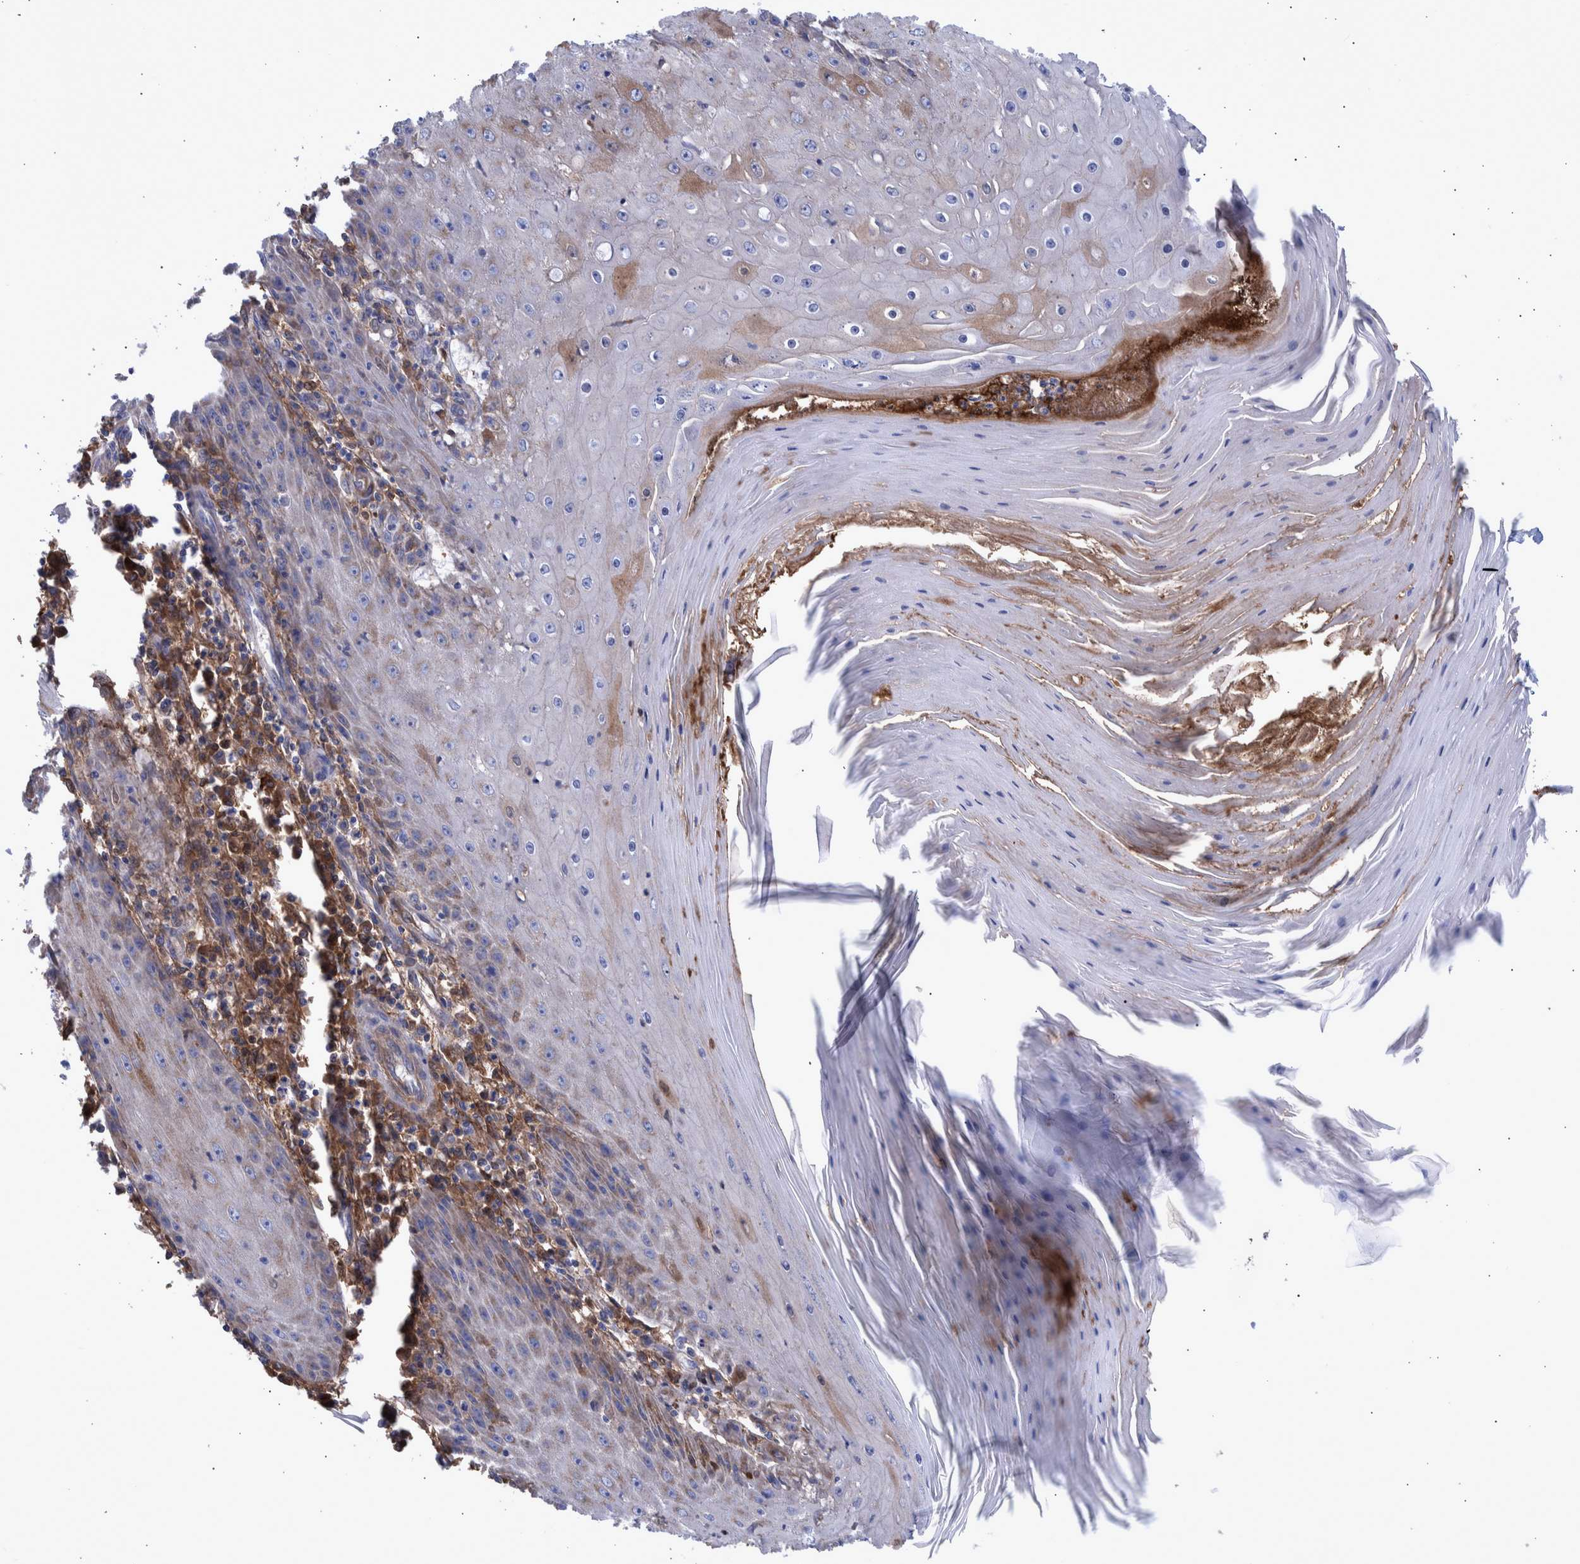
{"staining": {"intensity": "weak", "quantity": "<25%", "location": "cytoplasmic/membranous"}, "tissue": "skin cancer", "cell_type": "Tumor cells", "image_type": "cancer", "snomed": [{"axis": "morphology", "description": "Squamous cell carcinoma, NOS"}, {"axis": "topography", "description": "Skin"}], "caption": "A high-resolution image shows IHC staining of skin cancer (squamous cell carcinoma), which reveals no significant staining in tumor cells.", "gene": "DLL4", "patient": {"sex": "female", "age": 73}}